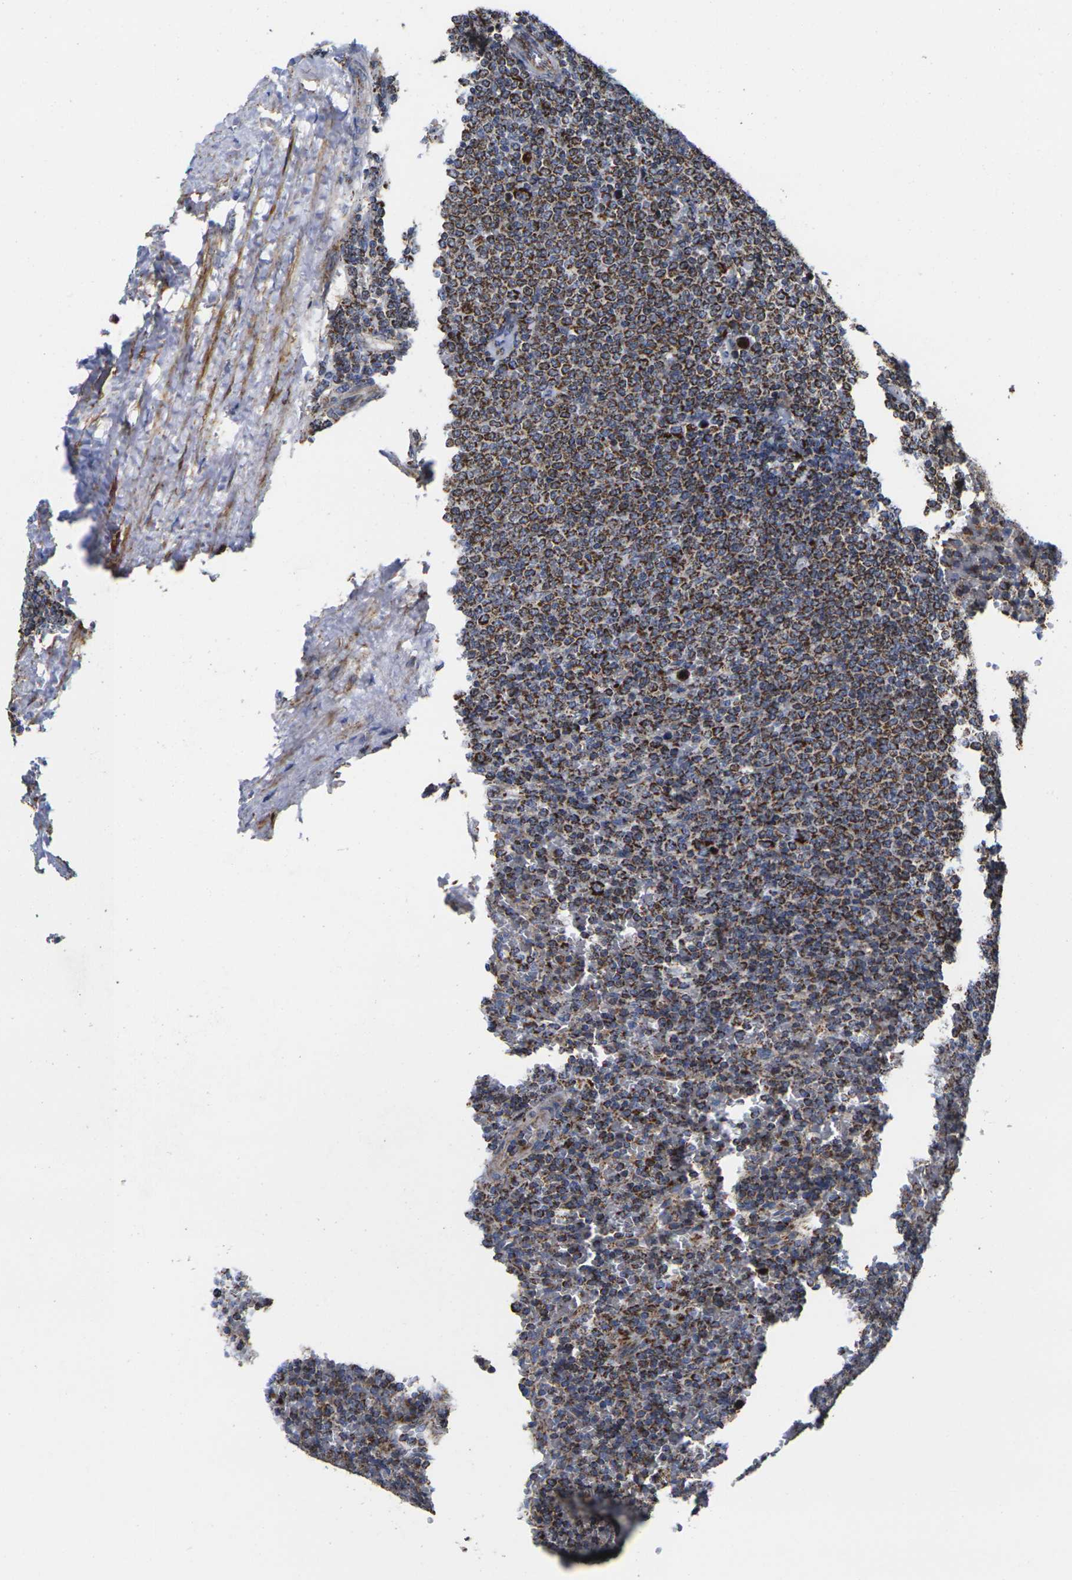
{"staining": {"intensity": "strong", "quantity": ">75%", "location": "cytoplasmic/membranous"}, "tissue": "lymphoma", "cell_type": "Tumor cells", "image_type": "cancer", "snomed": [{"axis": "morphology", "description": "Malignant lymphoma, non-Hodgkin's type, Low grade"}, {"axis": "topography", "description": "Spleen"}], "caption": "This micrograph exhibits malignant lymphoma, non-Hodgkin's type (low-grade) stained with IHC to label a protein in brown. The cytoplasmic/membranous of tumor cells show strong positivity for the protein. Nuclei are counter-stained blue.", "gene": "P2RY11", "patient": {"sex": "female", "age": 77}}